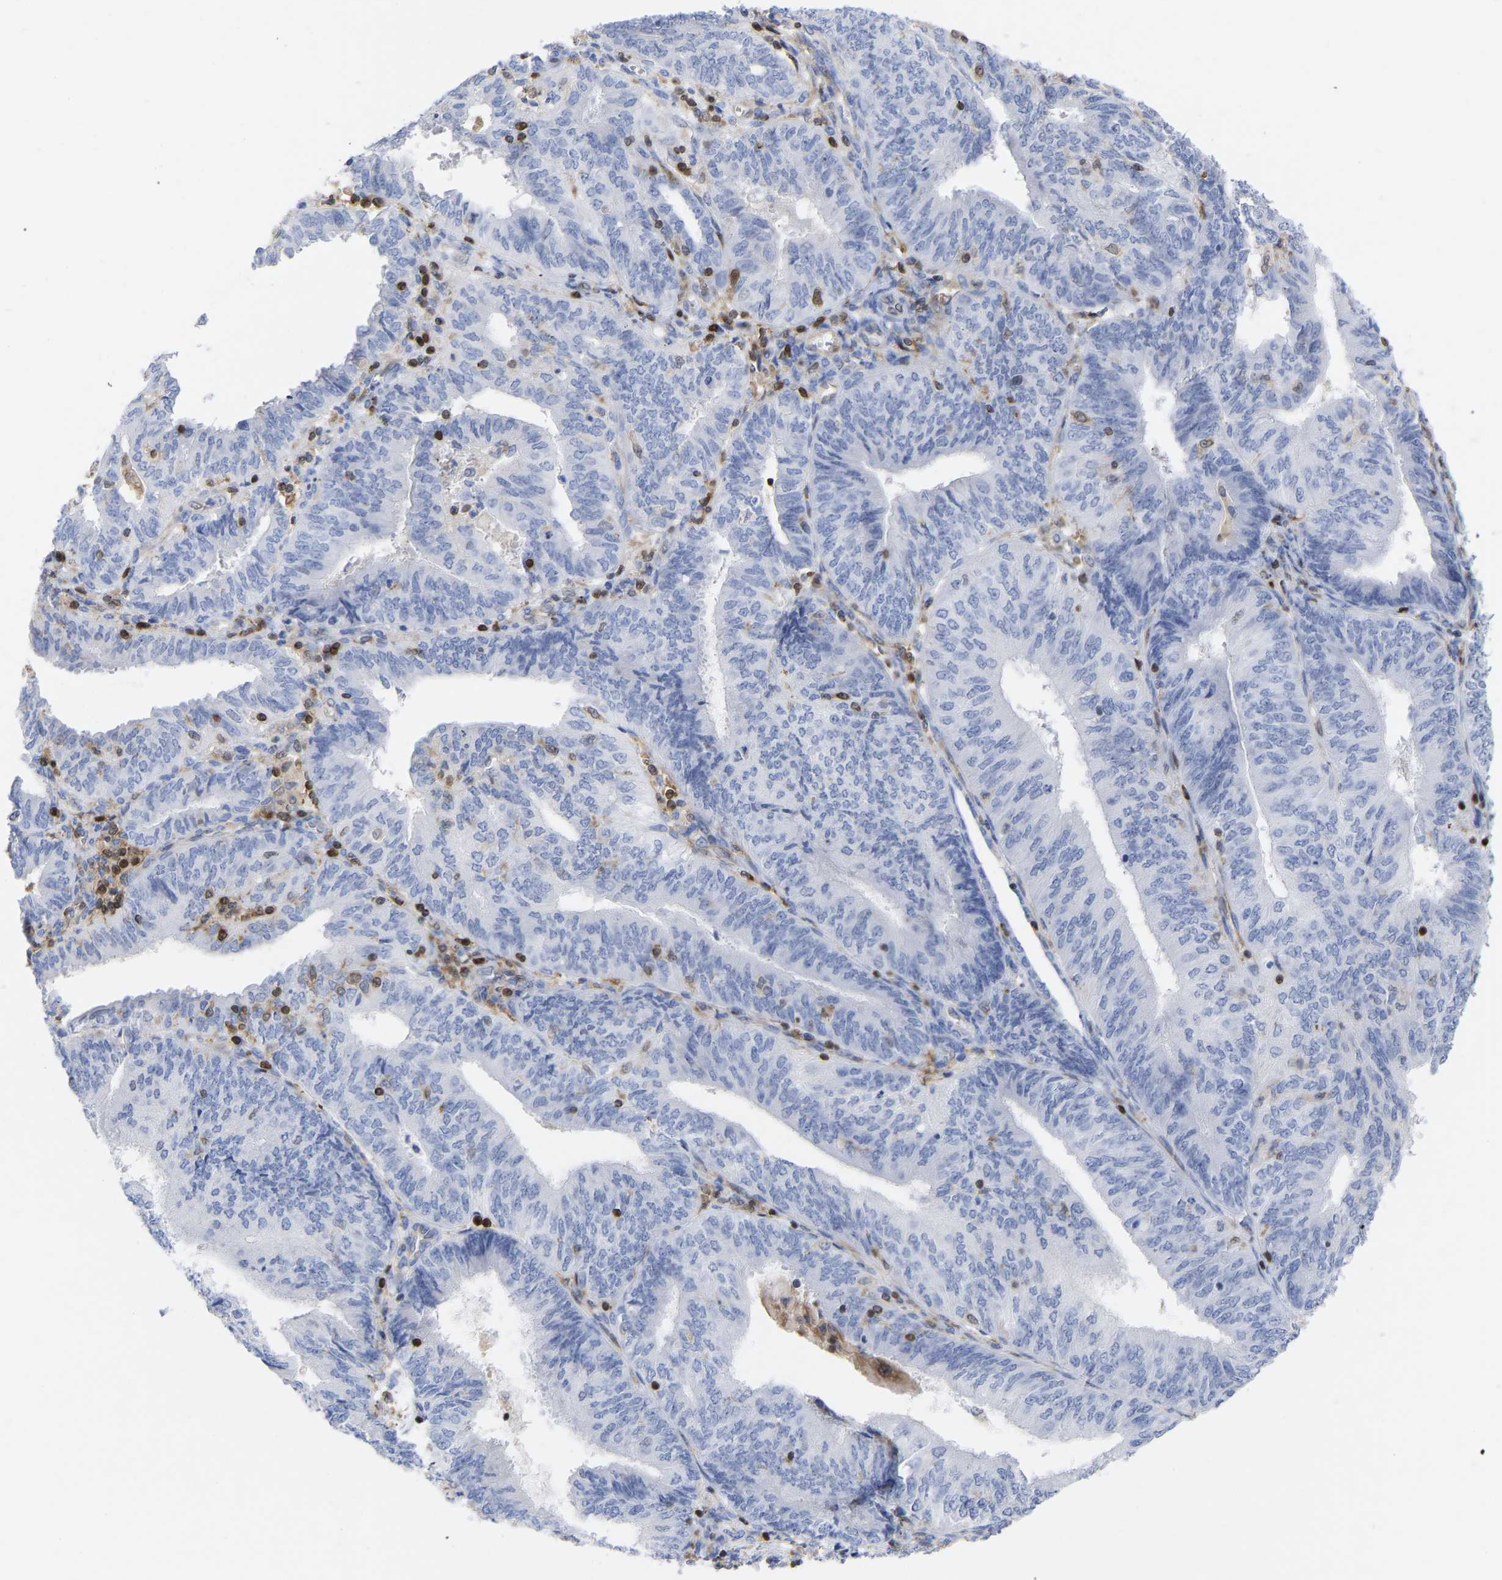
{"staining": {"intensity": "negative", "quantity": "none", "location": "none"}, "tissue": "endometrial cancer", "cell_type": "Tumor cells", "image_type": "cancer", "snomed": [{"axis": "morphology", "description": "Adenocarcinoma, NOS"}, {"axis": "topography", "description": "Endometrium"}], "caption": "IHC histopathology image of endometrial cancer (adenocarcinoma) stained for a protein (brown), which displays no expression in tumor cells. (DAB immunohistochemistry, high magnification).", "gene": "GIMAP4", "patient": {"sex": "female", "age": 58}}